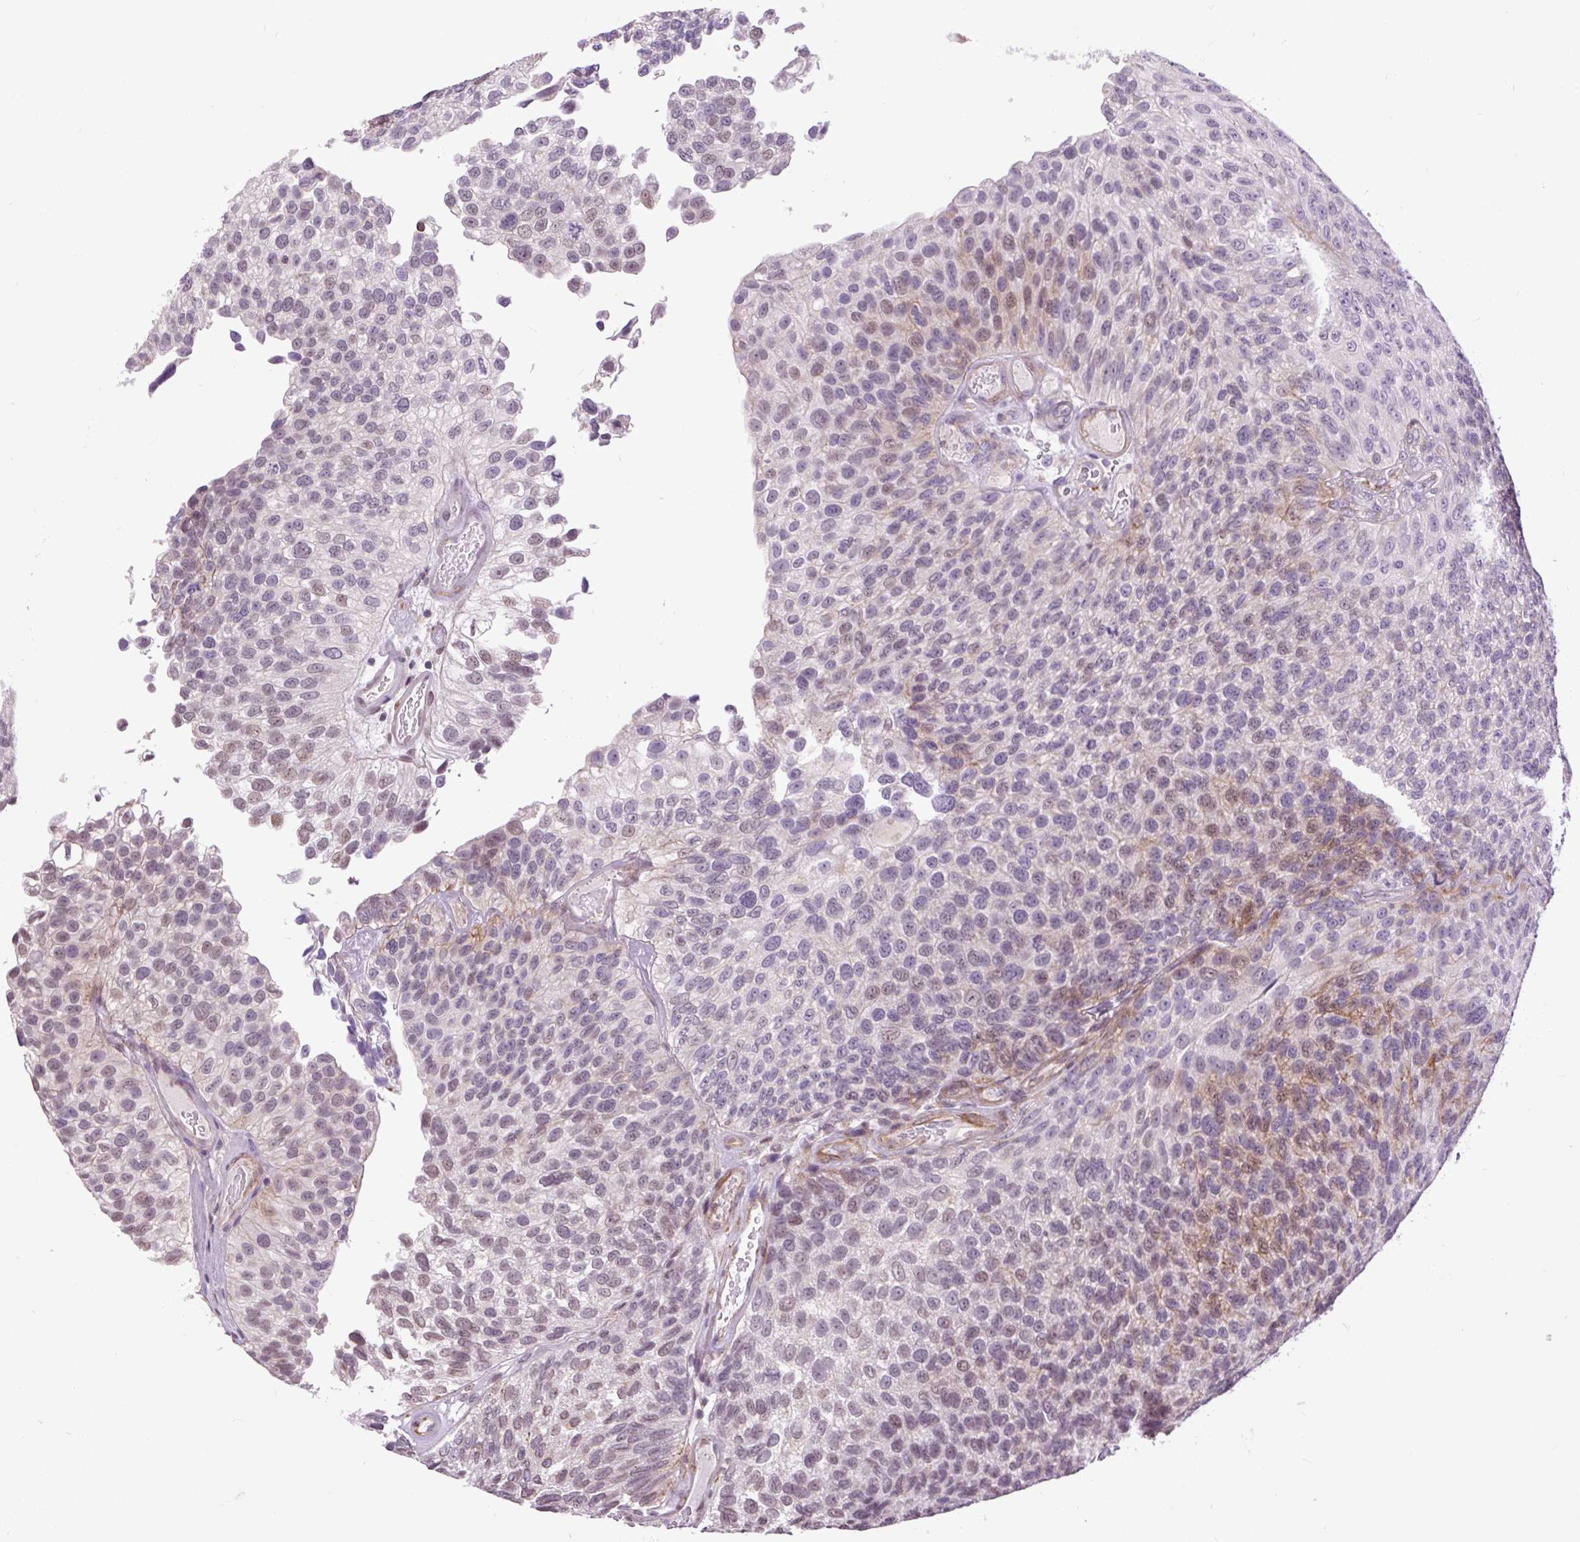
{"staining": {"intensity": "weak", "quantity": "25%-75%", "location": "nuclear"}, "tissue": "urothelial cancer", "cell_type": "Tumor cells", "image_type": "cancer", "snomed": [{"axis": "morphology", "description": "Urothelial carcinoma, NOS"}, {"axis": "topography", "description": "Urinary bladder"}], "caption": "Protein expression analysis of urothelial cancer displays weak nuclear expression in approximately 25%-75% of tumor cells.", "gene": "ZNF197", "patient": {"sex": "male", "age": 87}}